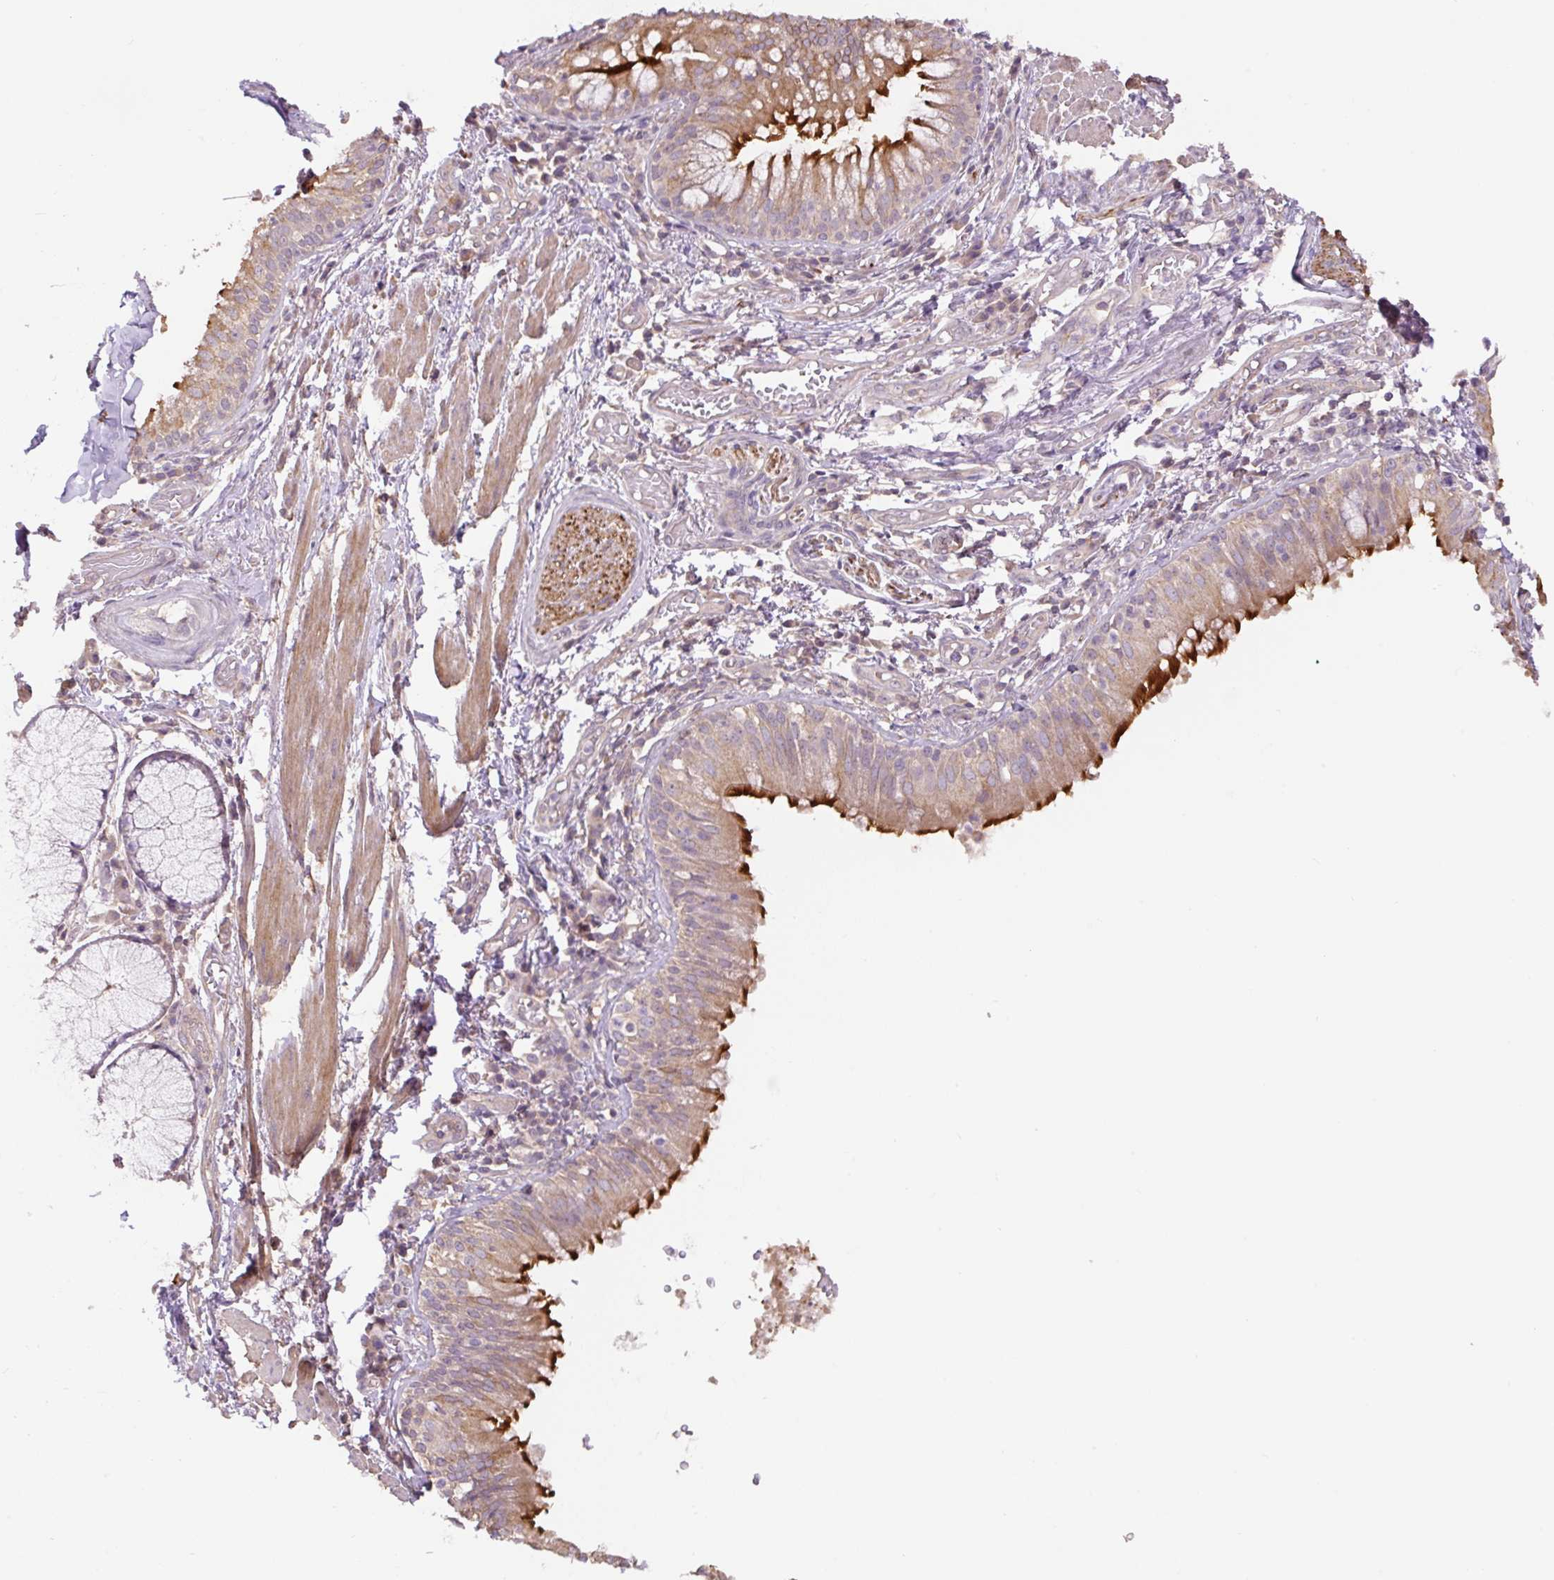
{"staining": {"intensity": "negative", "quantity": "none", "location": "none"}, "tissue": "adipose tissue", "cell_type": "Adipocytes", "image_type": "normal", "snomed": [{"axis": "morphology", "description": "Normal tissue, NOS"}, {"axis": "topography", "description": "Cartilage tissue"}, {"axis": "topography", "description": "Bronchus"}], "caption": "This is a photomicrograph of immunohistochemistry (IHC) staining of benign adipose tissue, which shows no positivity in adipocytes. The staining was performed using DAB (3,3'-diaminobenzidine) to visualize the protein expression in brown, while the nuclei were stained in blue with hematoxylin (Magnification: 20x).", "gene": "COX8A", "patient": {"sex": "male", "age": 56}}